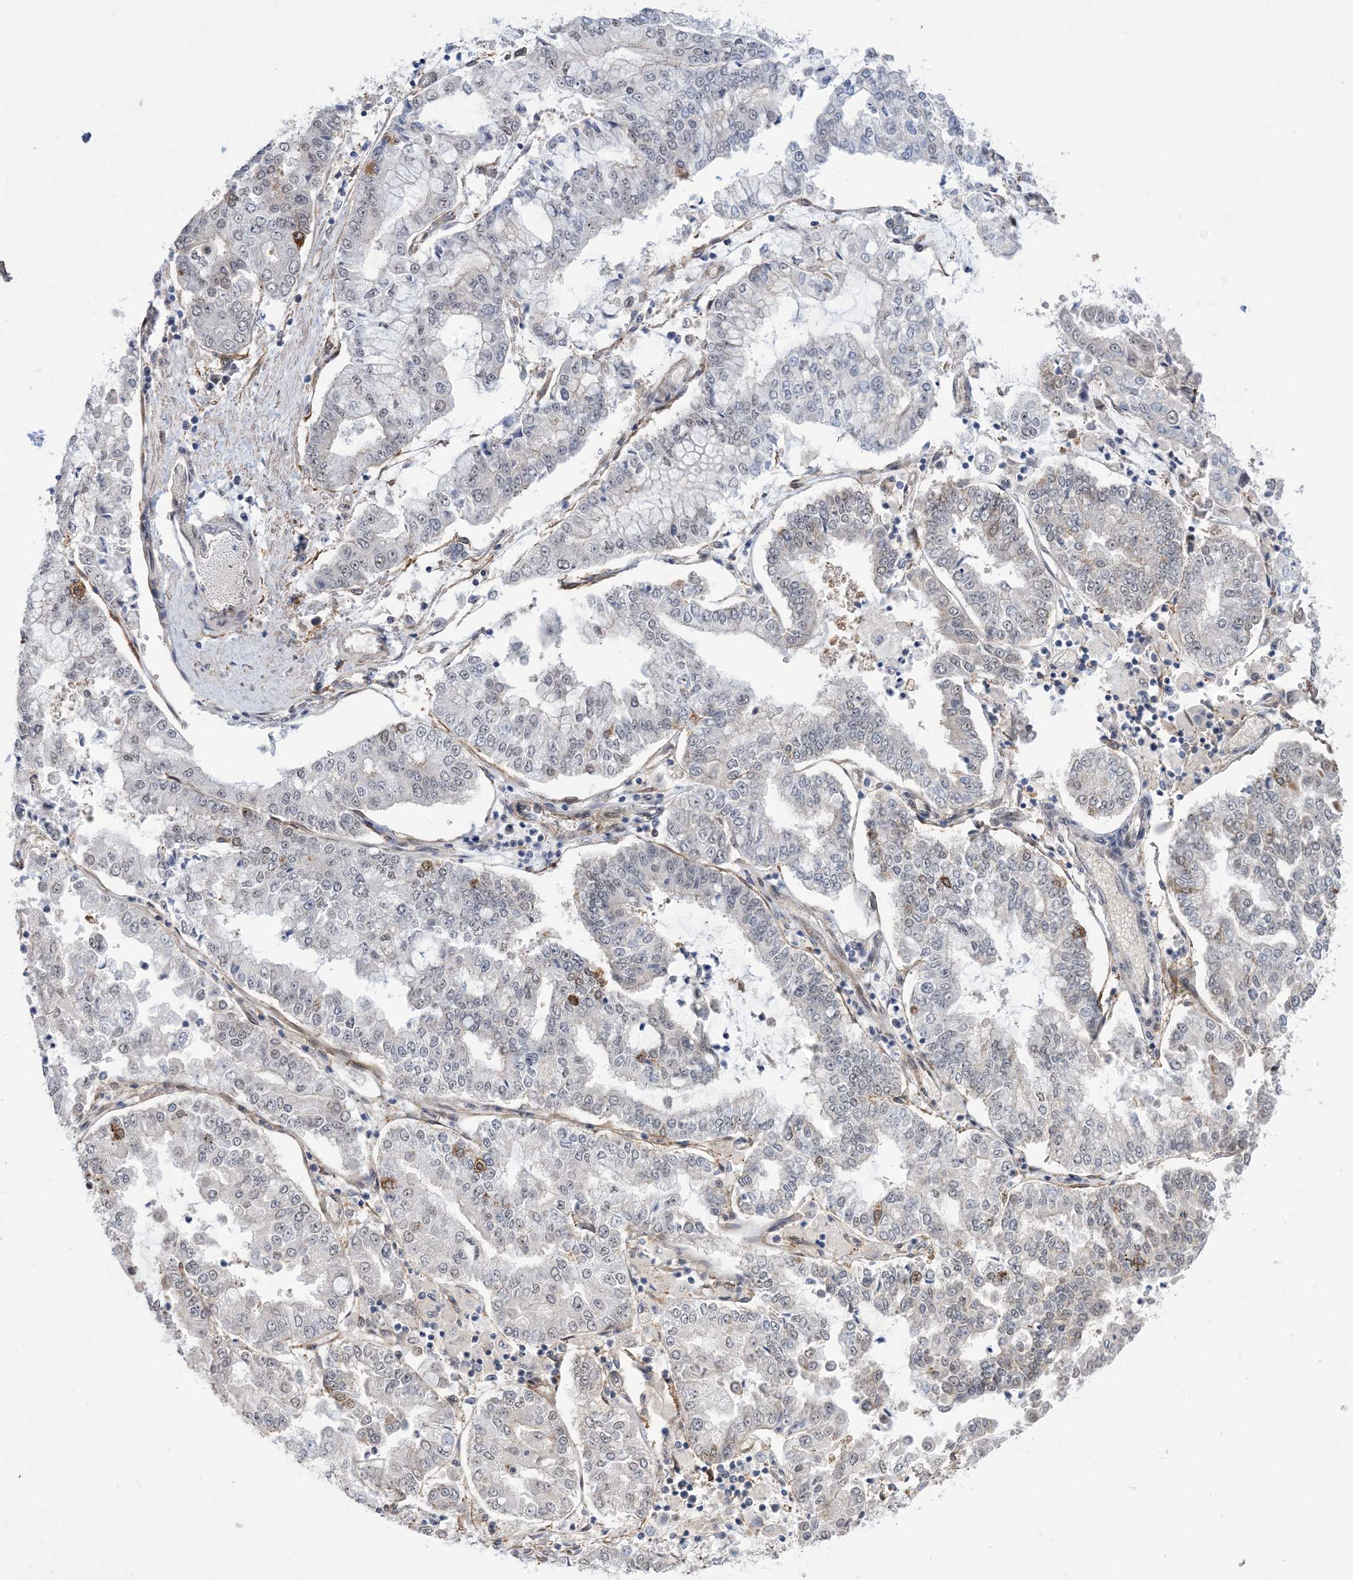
{"staining": {"intensity": "negative", "quantity": "none", "location": "none"}, "tissue": "stomach cancer", "cell_type": "Tumor cells", "image_type": "cancer", "snomed": [{"axis": "morphology", "description": "Adenocarcinoma, NOS"}, {"axis": "topography", "description": "Stomach"}], "caption": "Immunohistochemical staining of human stomach cancer displays no significant expression in tumor cells.", "gene": "ZNF8", "patient": {"sex": "male", "age": 76}}